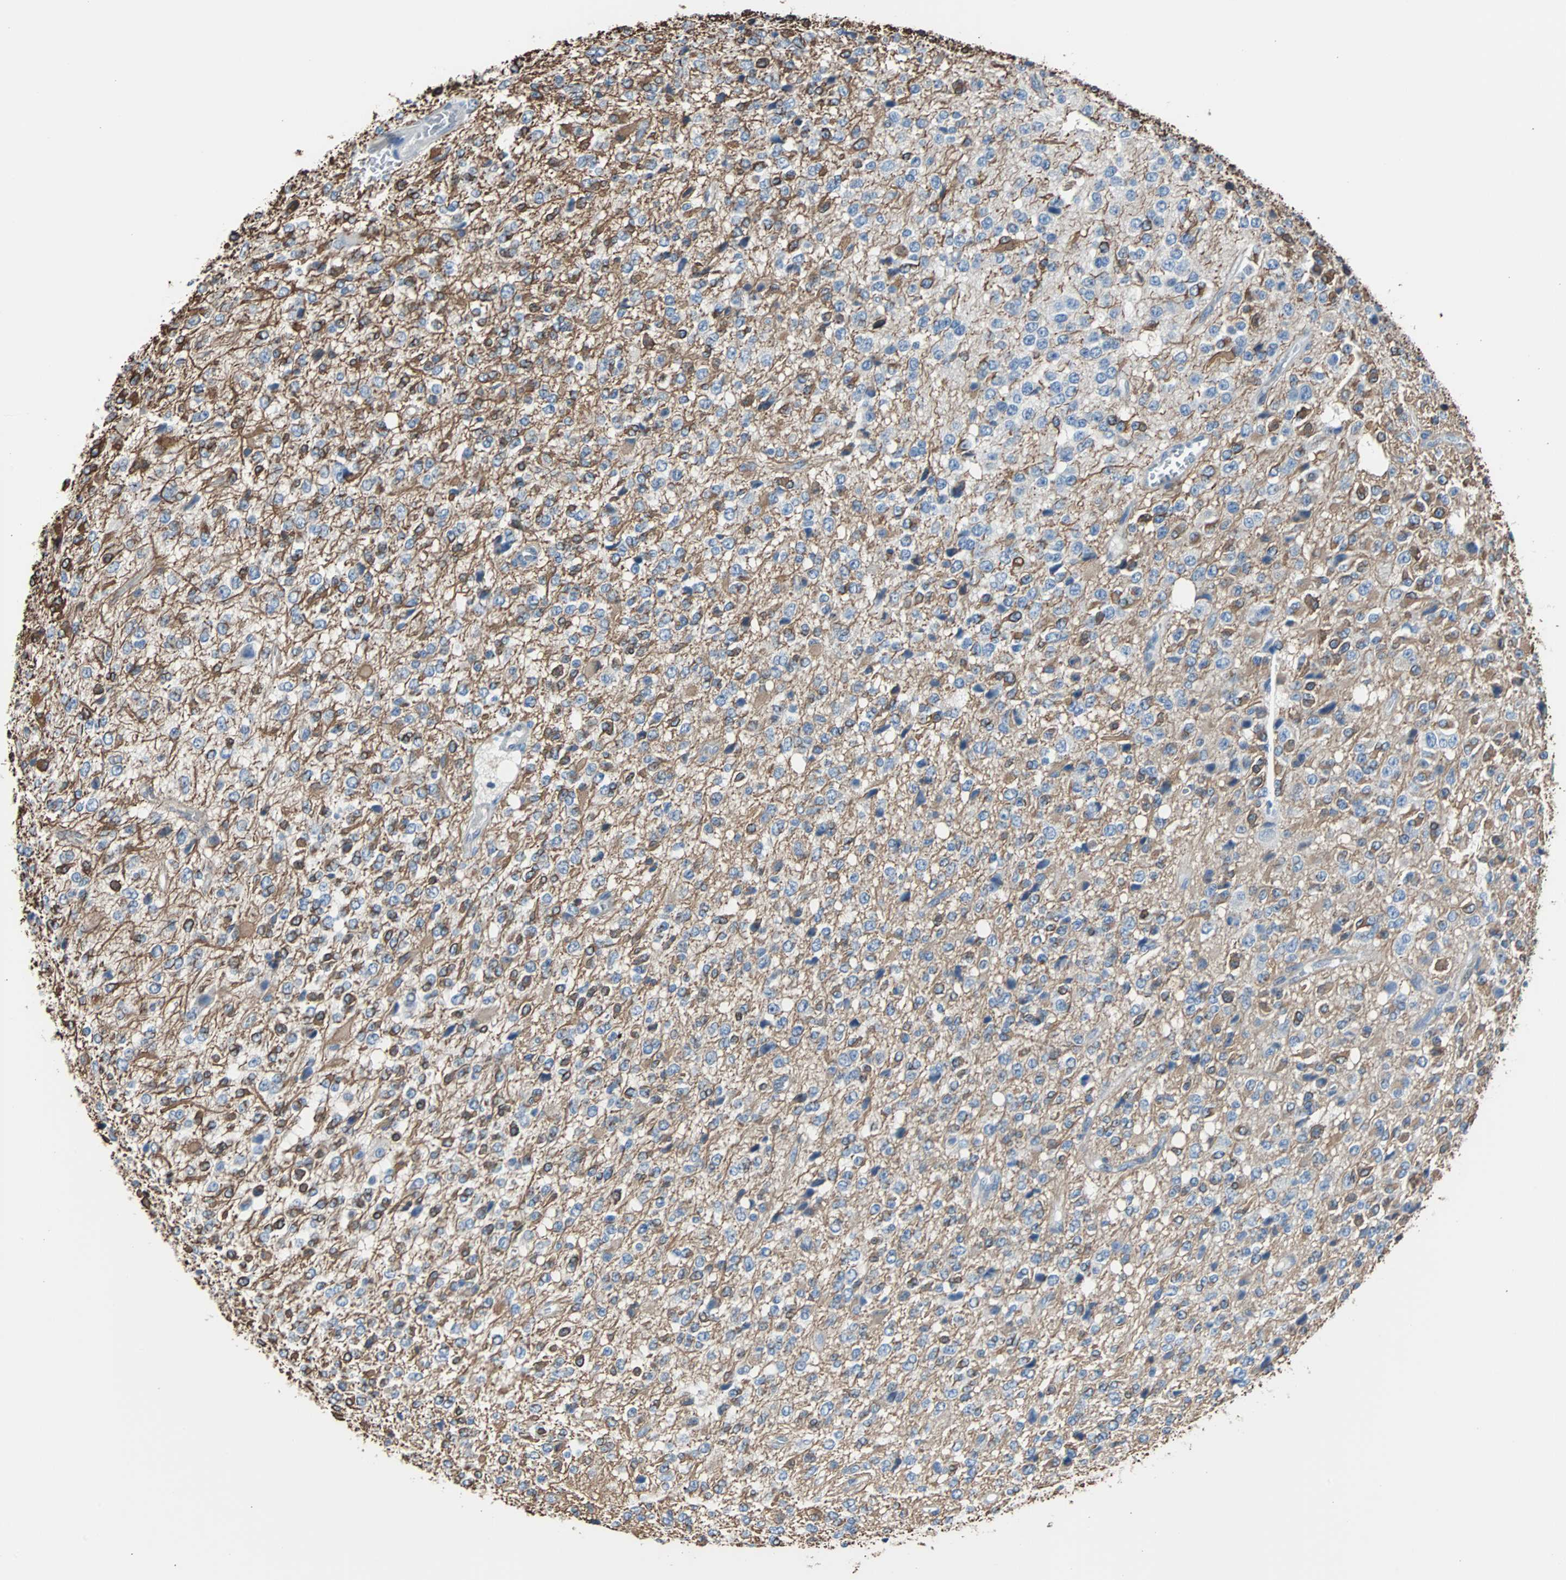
{"staining": {"intensity": "moderate", "quantity": "<25%", "location": "cytoplasmic/membranous"}, "tissue": "glioma", "cell_type": "Tumor cells", "image_type": "cancer", "snomed": [{"axis": "morphology", "description": "Glioma, malignant, High grade"}, {"axis": "topography", "description": "pancreas cauda"}], "caption": "Immunohistochemical staining of malignant glioma (high-grade) shows moderate cytoplasmic/membranous protein positivity in about <25% of tumor cells.", "gene": "KRT7", "patient": {"sex": "male", "age": 60}}